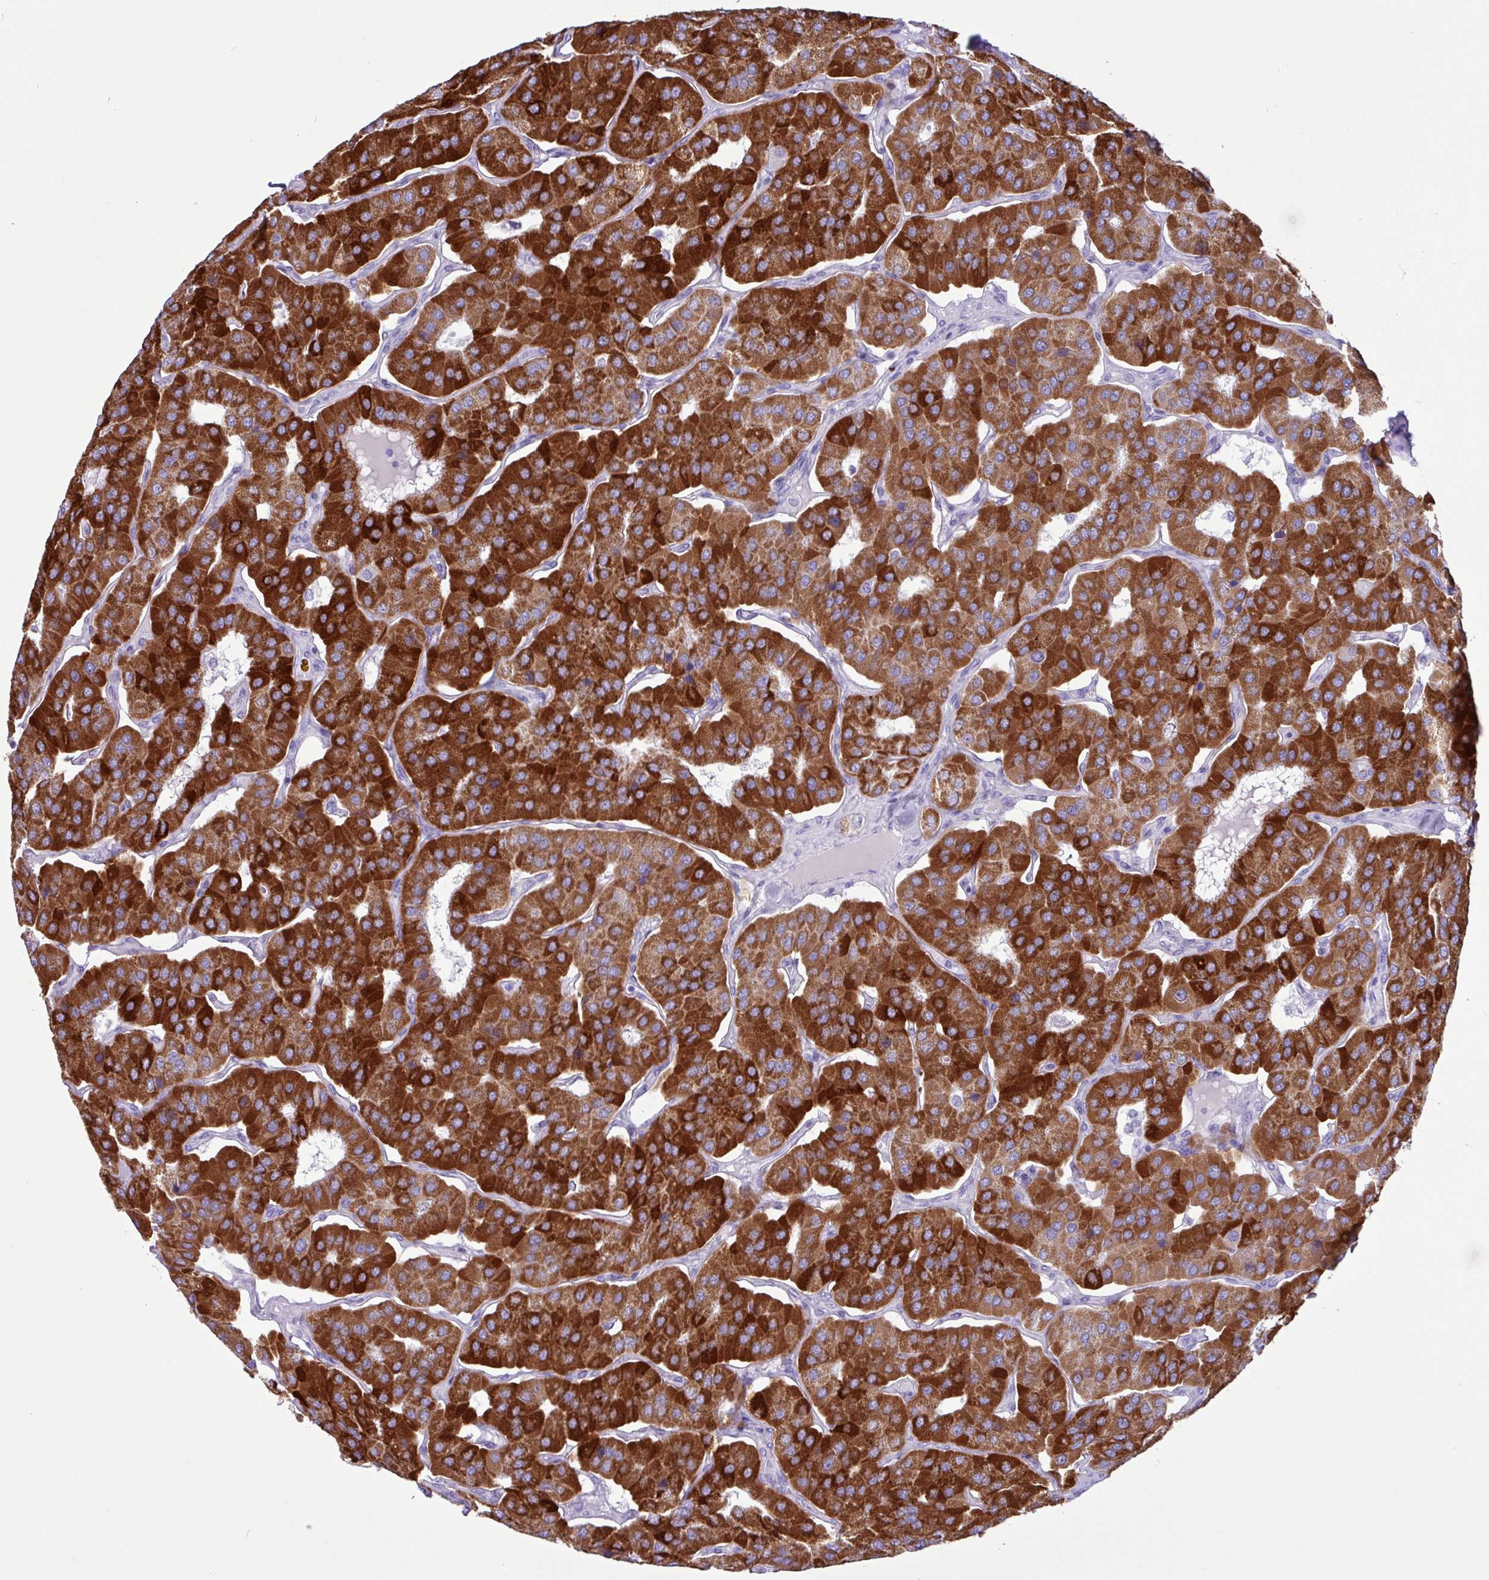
{"staining": {"intensity": "strong", "quantity": ">75%", "location": "cytoplasmic/membranous"}, "tissue": "parathyroid gland", "cell_type": "Glandular cells", "image_type": "normal", "snomed": [{"axis": "morphology", "description": "Normal tissue, NOS"}, {"axis": "morphology", "description": "Adenoma, NOS"}, {"axis": "topography", "description": "Parathyroid gland"}], "caption": "A brown stain shows strong cytoplasmic/membranous expression of a protein in glandular cells of benign human parathyroid gland.", "gene": "CKMT2", "patient": {"sex": "female", "age": 86}}